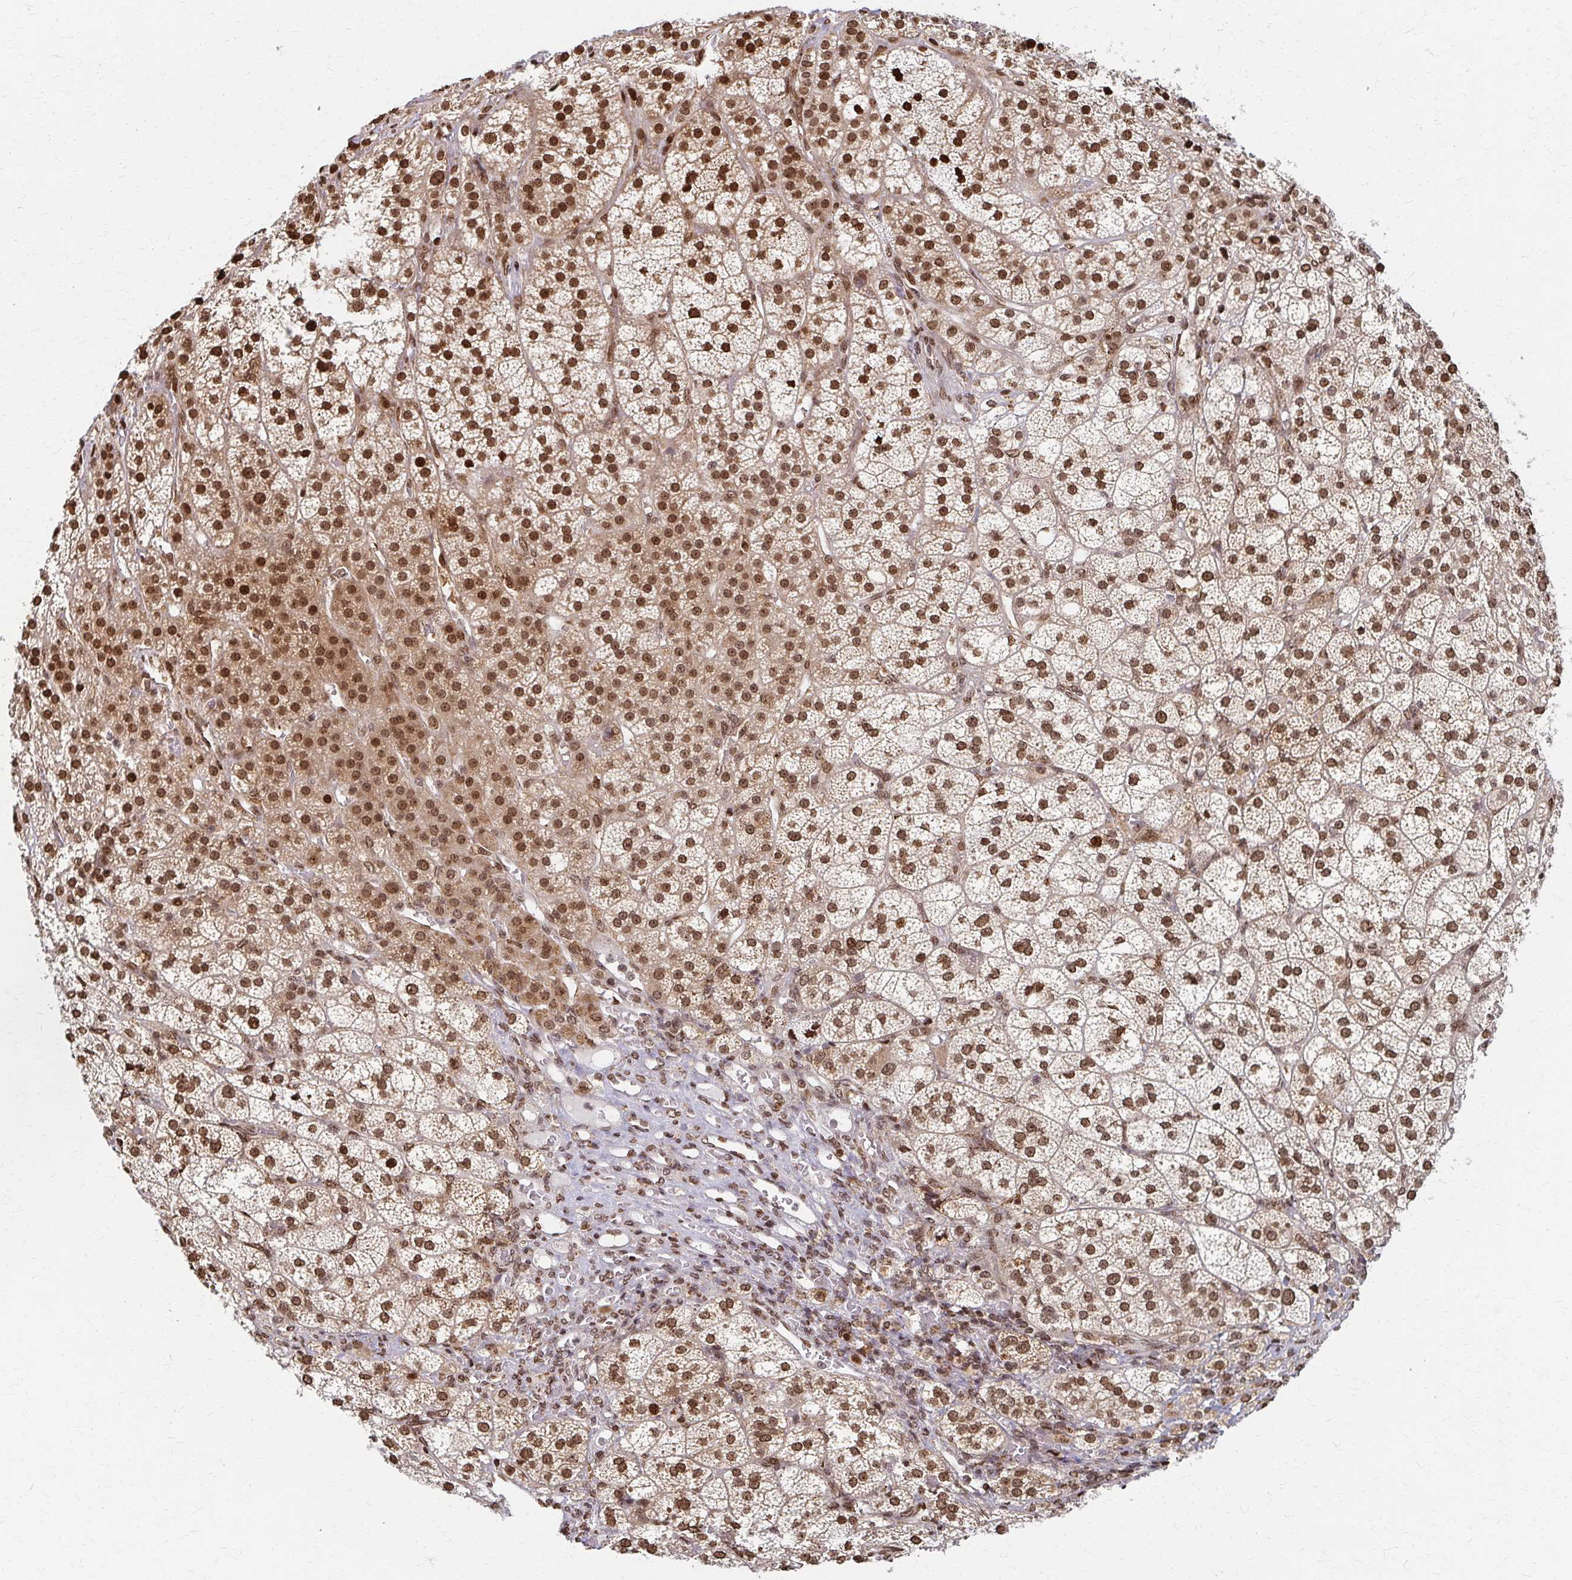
{"staining": {"intensity": "strong", "quantity": ">75%", "location": "cytoplasmic/membranous,nuclear"}, "tissue": "adrenal gland", "cell_type": "Glandular cells", "image_type": "normal", "snomed": [{"axis": "morphology", "description": "Normal tissue, NOS"}, {"axis": "topography", "description": "Adrenal gland"}], "caption": "Immunohistochemical staining of normal human adrenal gland shows high levels of strong cytoplasmic/membranous,nuclear expression in approximately >75% of glandular cells.", "gene": "PSMD7", "patient": {"sex": "female", "age": 60}}